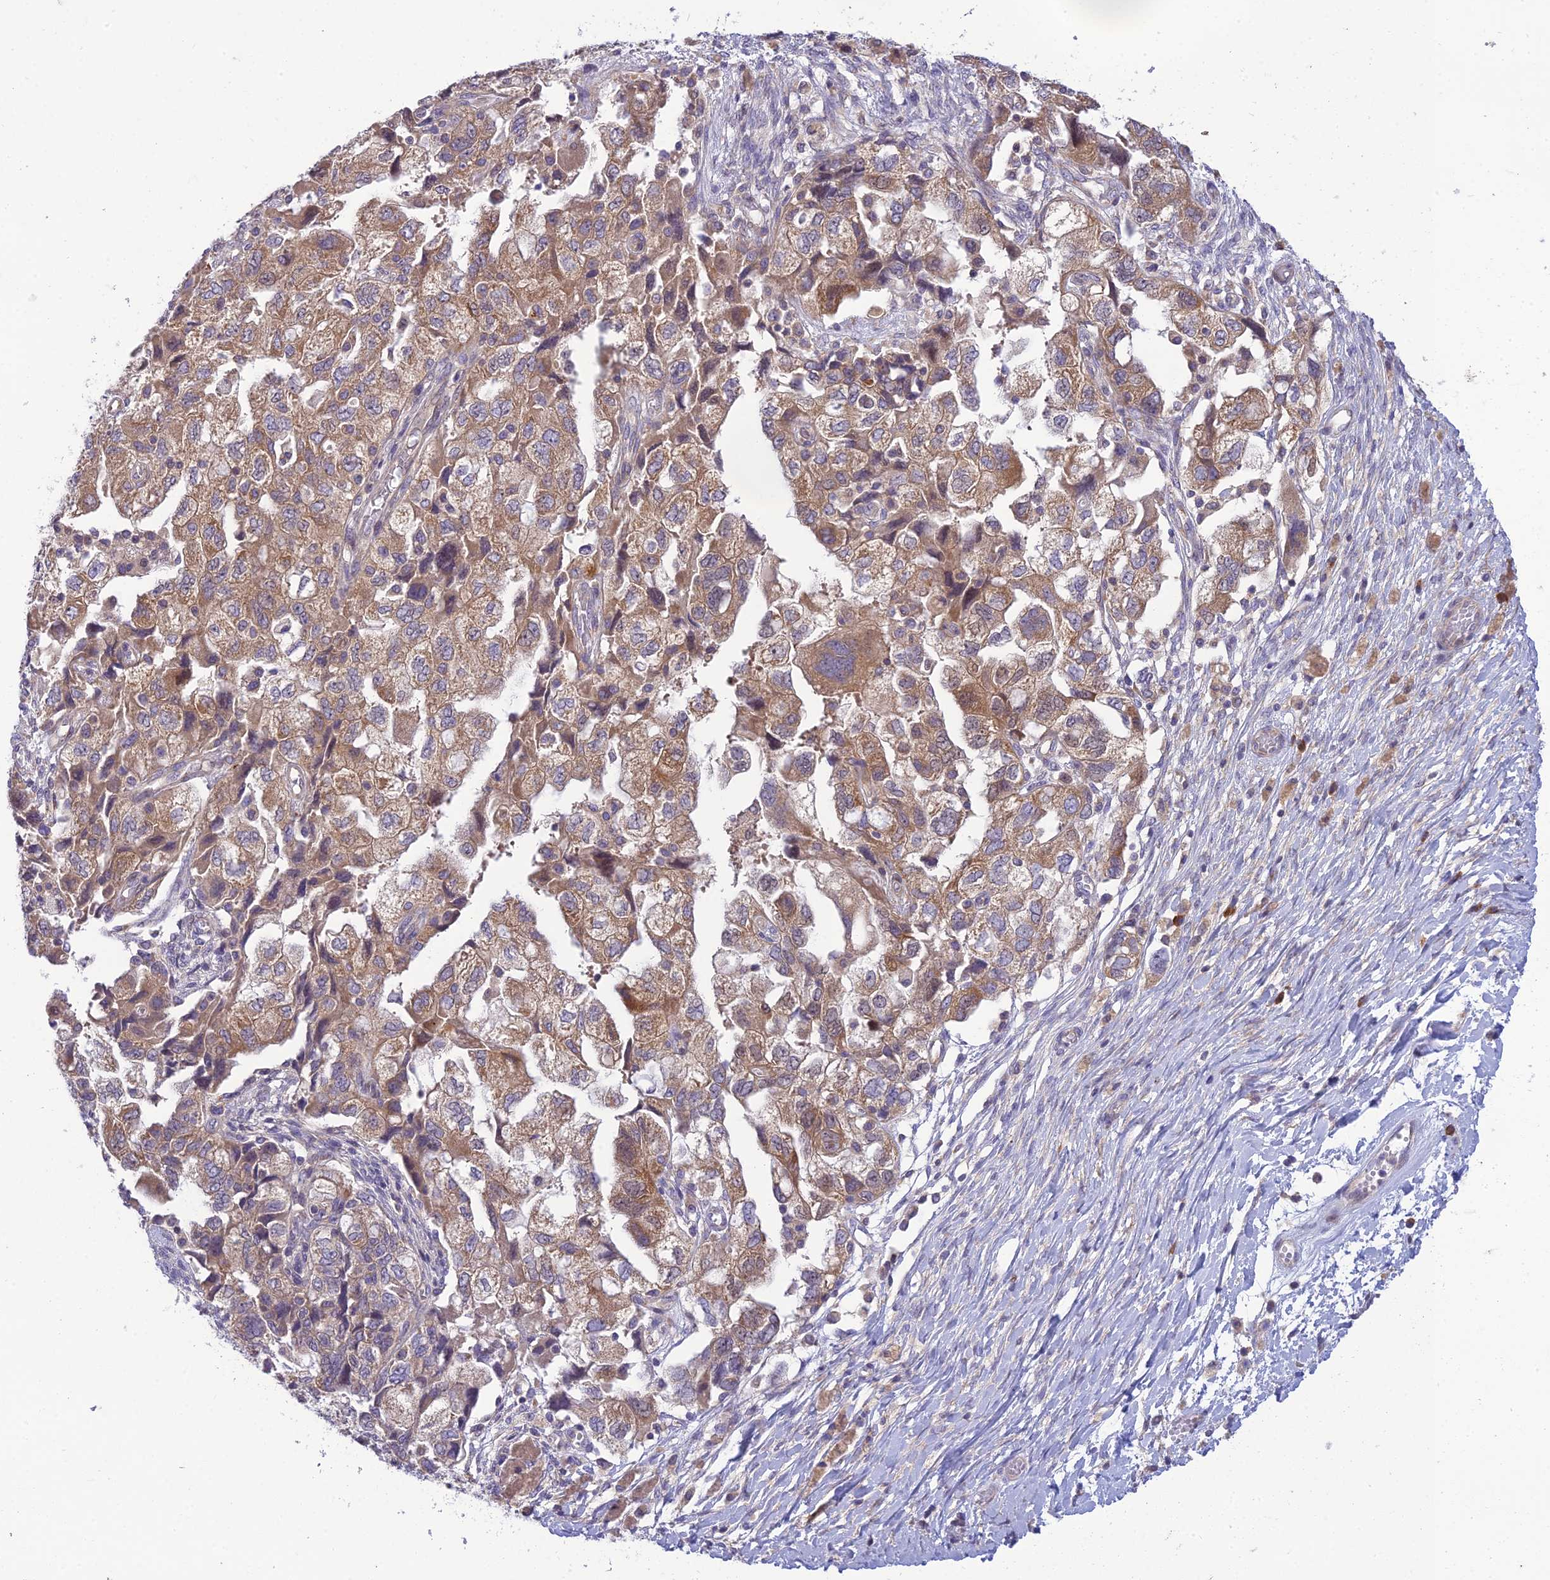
{"staining": {"intensity": "moderate", "quantity": ">75%", "location": "cytoplasmic/membranous"}, "tissue": "ovarian cancer", "cell_type": "Tumor cells", "image_type": "cancer", "snomed": [{"axis": "morphology", "description": "Carcinoma, NOS"}, {"axis": "morphology", "description": "Cystadenocarcinoma, serous, NOS"}, {"axis": "topography", "description": "Ovary"}], "caption": "The immunohistochemical stain highlights moderate cytoplasmic/membranous expression in tumor cells of ovarian cancer (serous cystadenocarcinoma) tissue. Nuclei are stained in blue.", "gene": "CLCN7", "patient": {"sex": "female", "age": 69}}